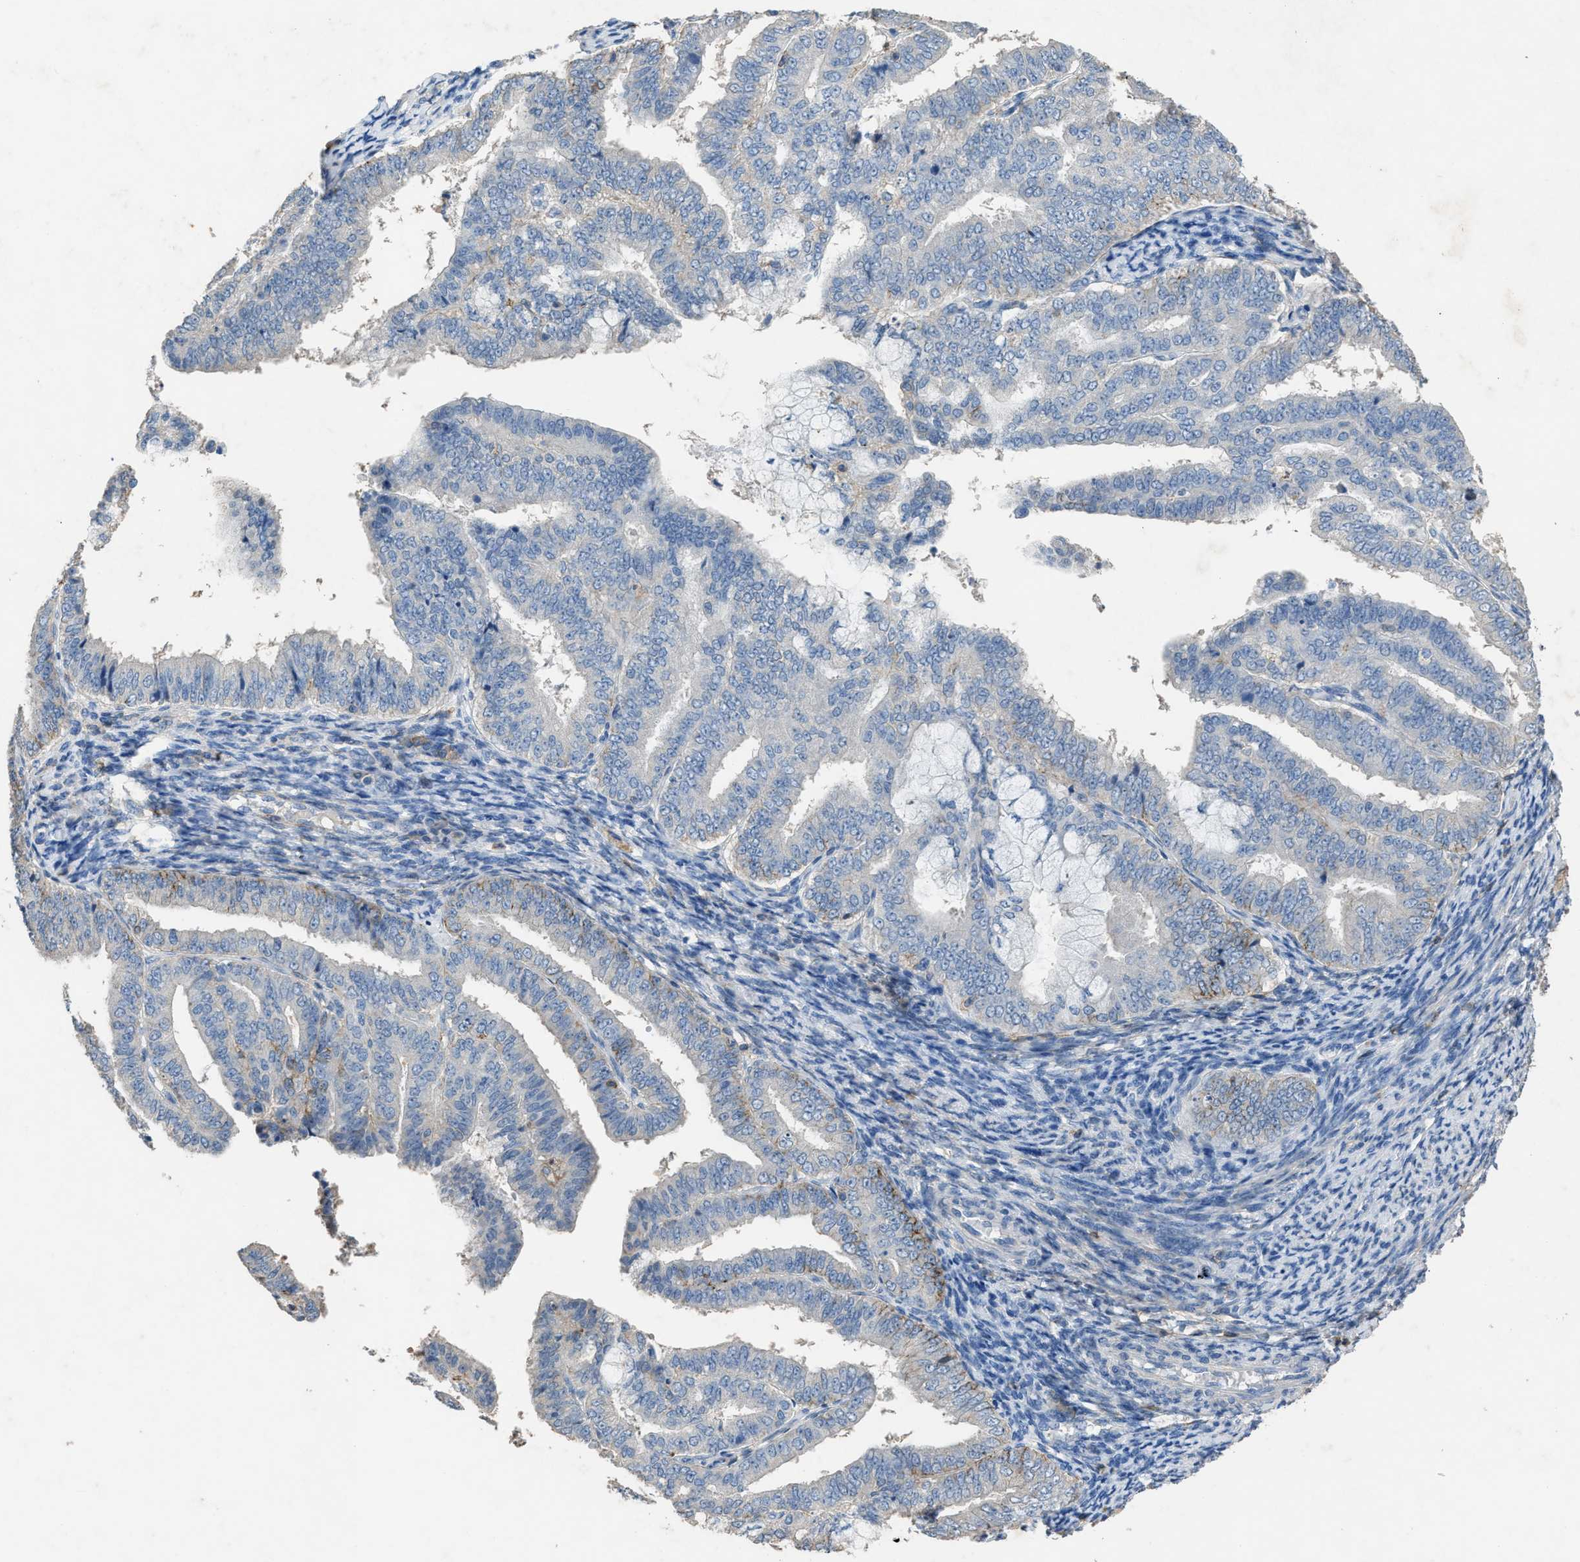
{"staining": {"intensity": "negative", "quantity": "none", "location": "none"}, "tissue": "endometrial cancer", "cell_type": "Tumor cells", "image_type": "cancer", "snomed": [{"axis": "morphology", "description": "Adenocarcinoma, NOS"}, {"axis": "topography", "description": "Endometrium"}], "caption": "High magnification brightfield microscopy of endometrial cancer stained with DAB (3,3'-diaminobenzidine) (brown) and counterstained with hematoxylin (blue): tumor cells show no significant positivity.", "gene": "OR51E1", "patient": {"sex": "female", "age": 63}}